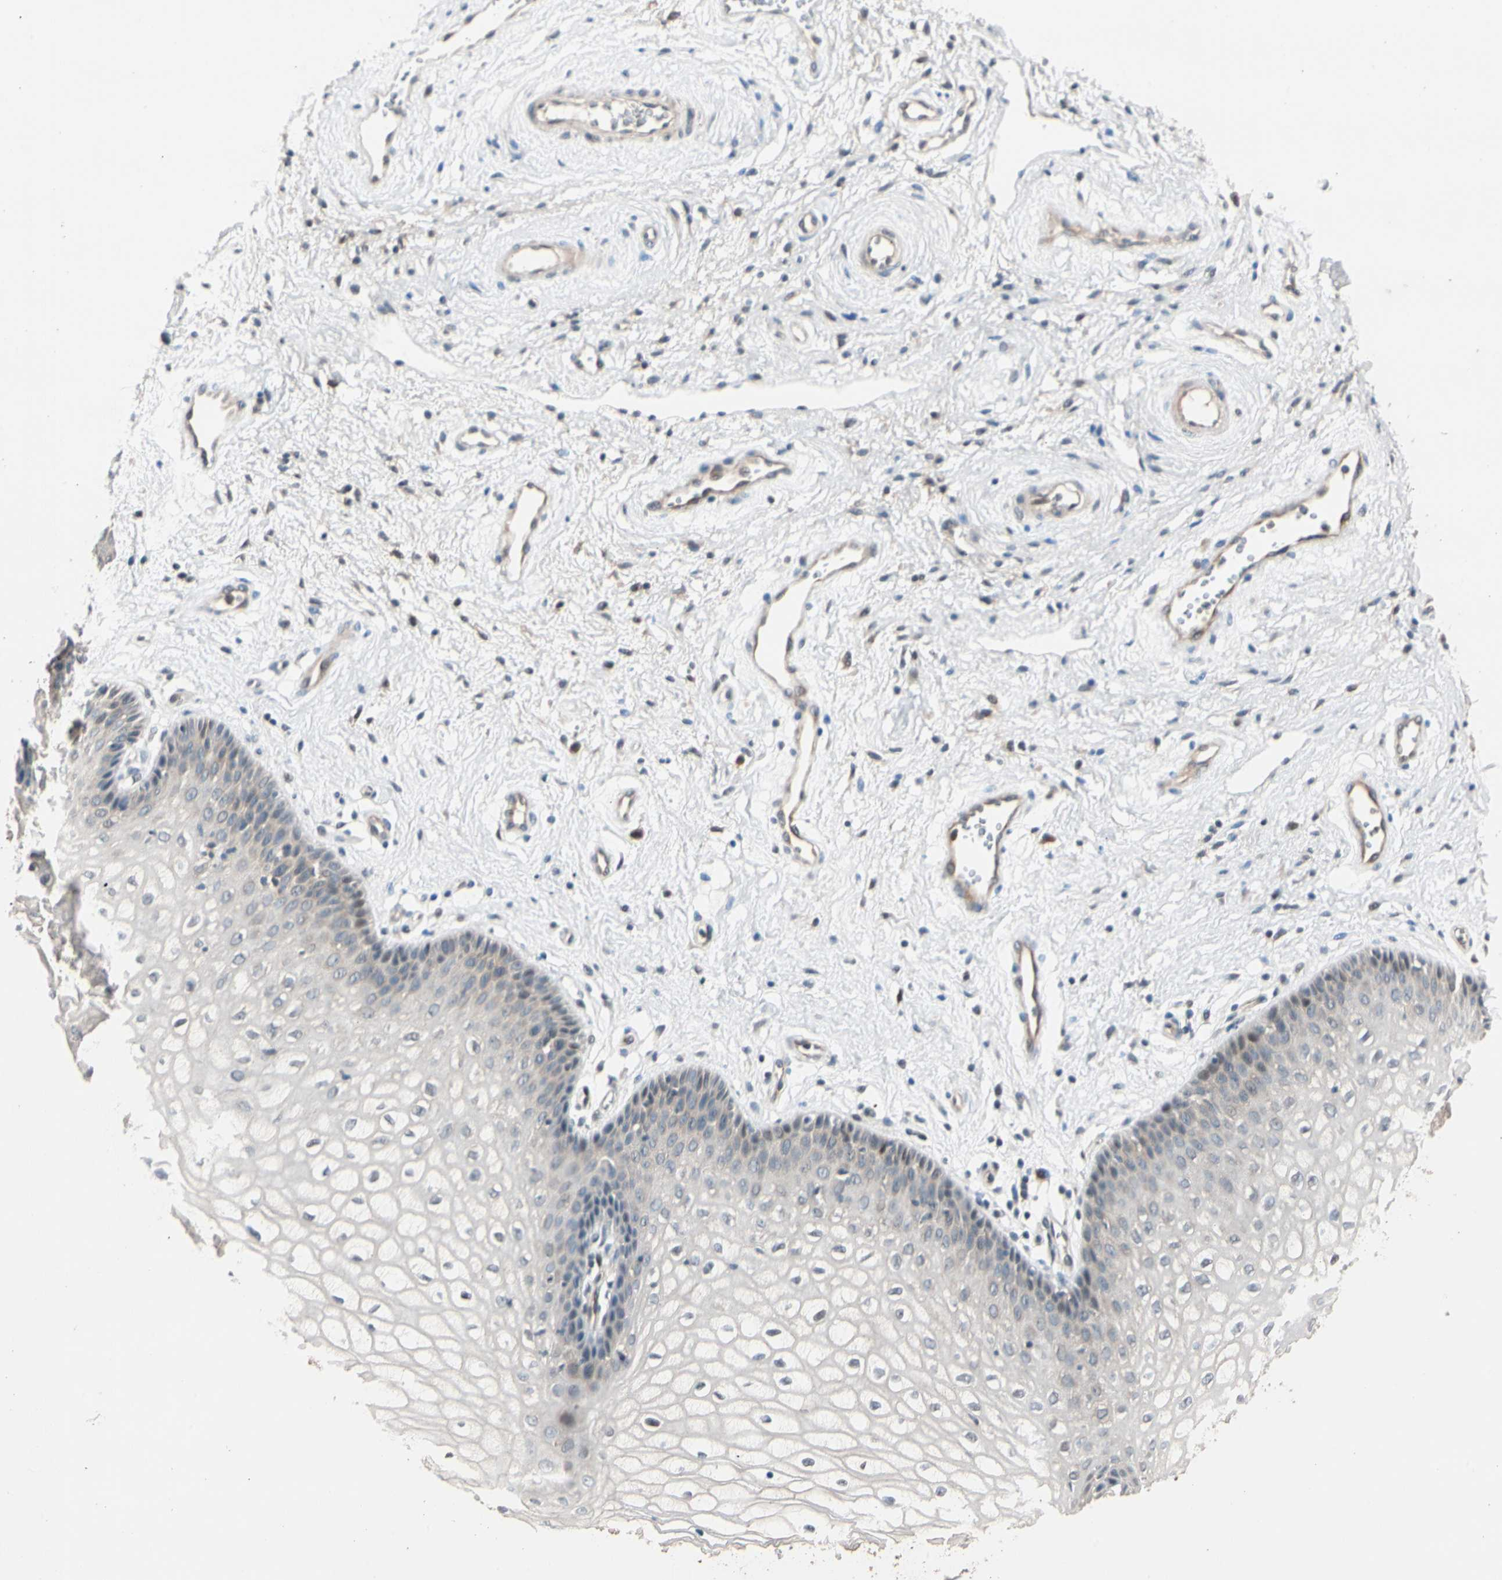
{"staining": {"intensity": "weak", "quantity": "<25%", "location": "cytoplasmic/membranous"}, "tissue": "vagina", "cell_type": "Squamous epithelial cells", "image_type": "normal", "snomed": [{"axis": "morphology", "description": "Normal tissue, NOS"}, {"axis": "topography", "description": "Vagina"}], "caption": "IHC of normal vagina exhibits no staining in squamous epithelial cells.", "gene": "ACSL5", "patient": {"sex": "female", "age": 34}}